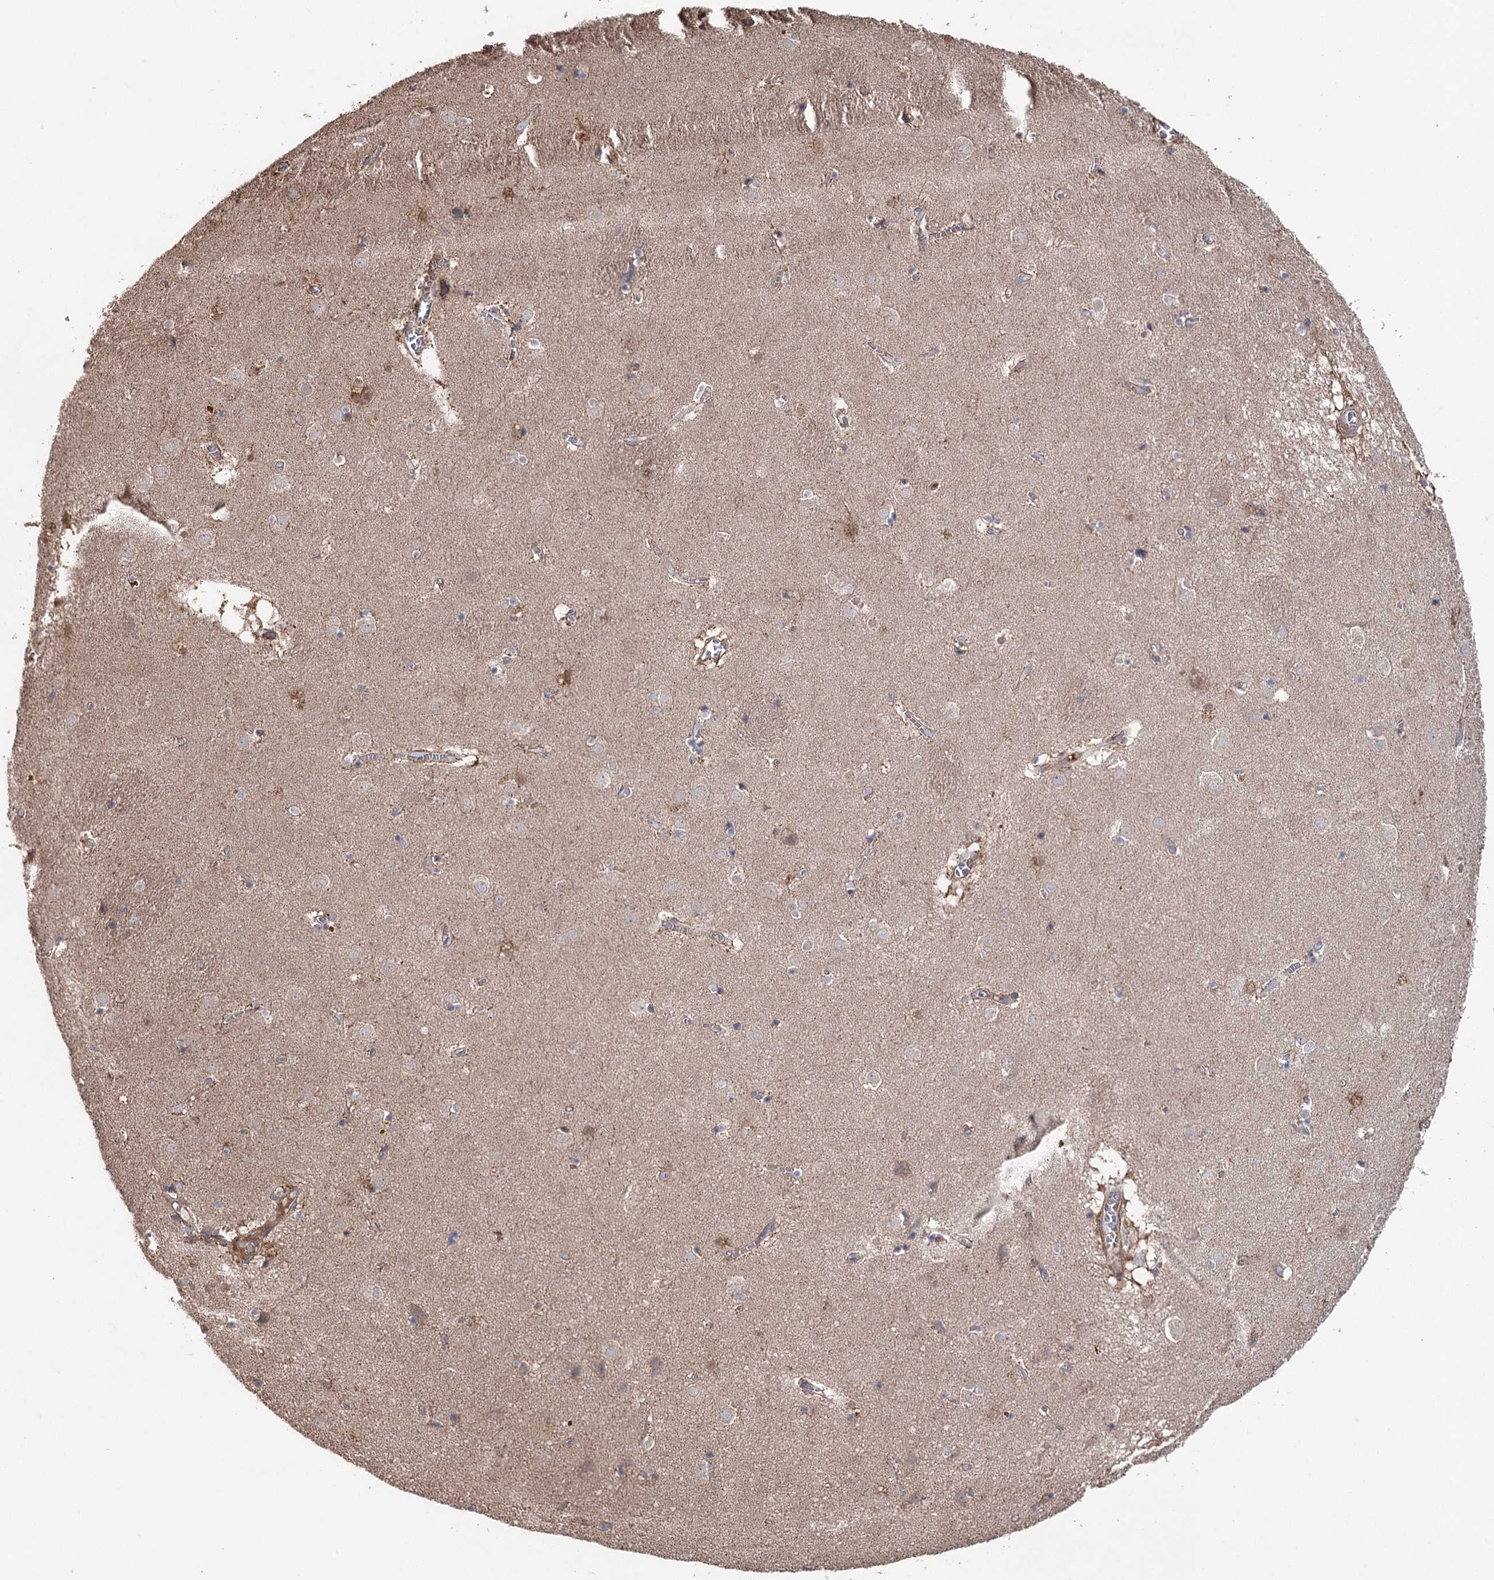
{"staining": {"intensity": "weak", "quantity": "<25%", "location": "cytoplasmic/membranous"}, "tissue": "caudate", "cell_type": "Glial cells", "image_type": "normal", "snomed": [{"axis": "morphology", "description": "Normal tissue, NOS"}, {"axis": "topography", "description": "Lateral ventricle wall"}], "caption": "High magnification brightfield microscopy of unremarkable caudate stained with DAB (brown) and counterstained with hematoxylin (blue): glial cells show no significant positivity. The staining is performed using DAB brown chromogen with nuclei counter-stained in using hematoxylin.", "gene": "LARS2", "patient": {"sex": "male", "age": 70}}